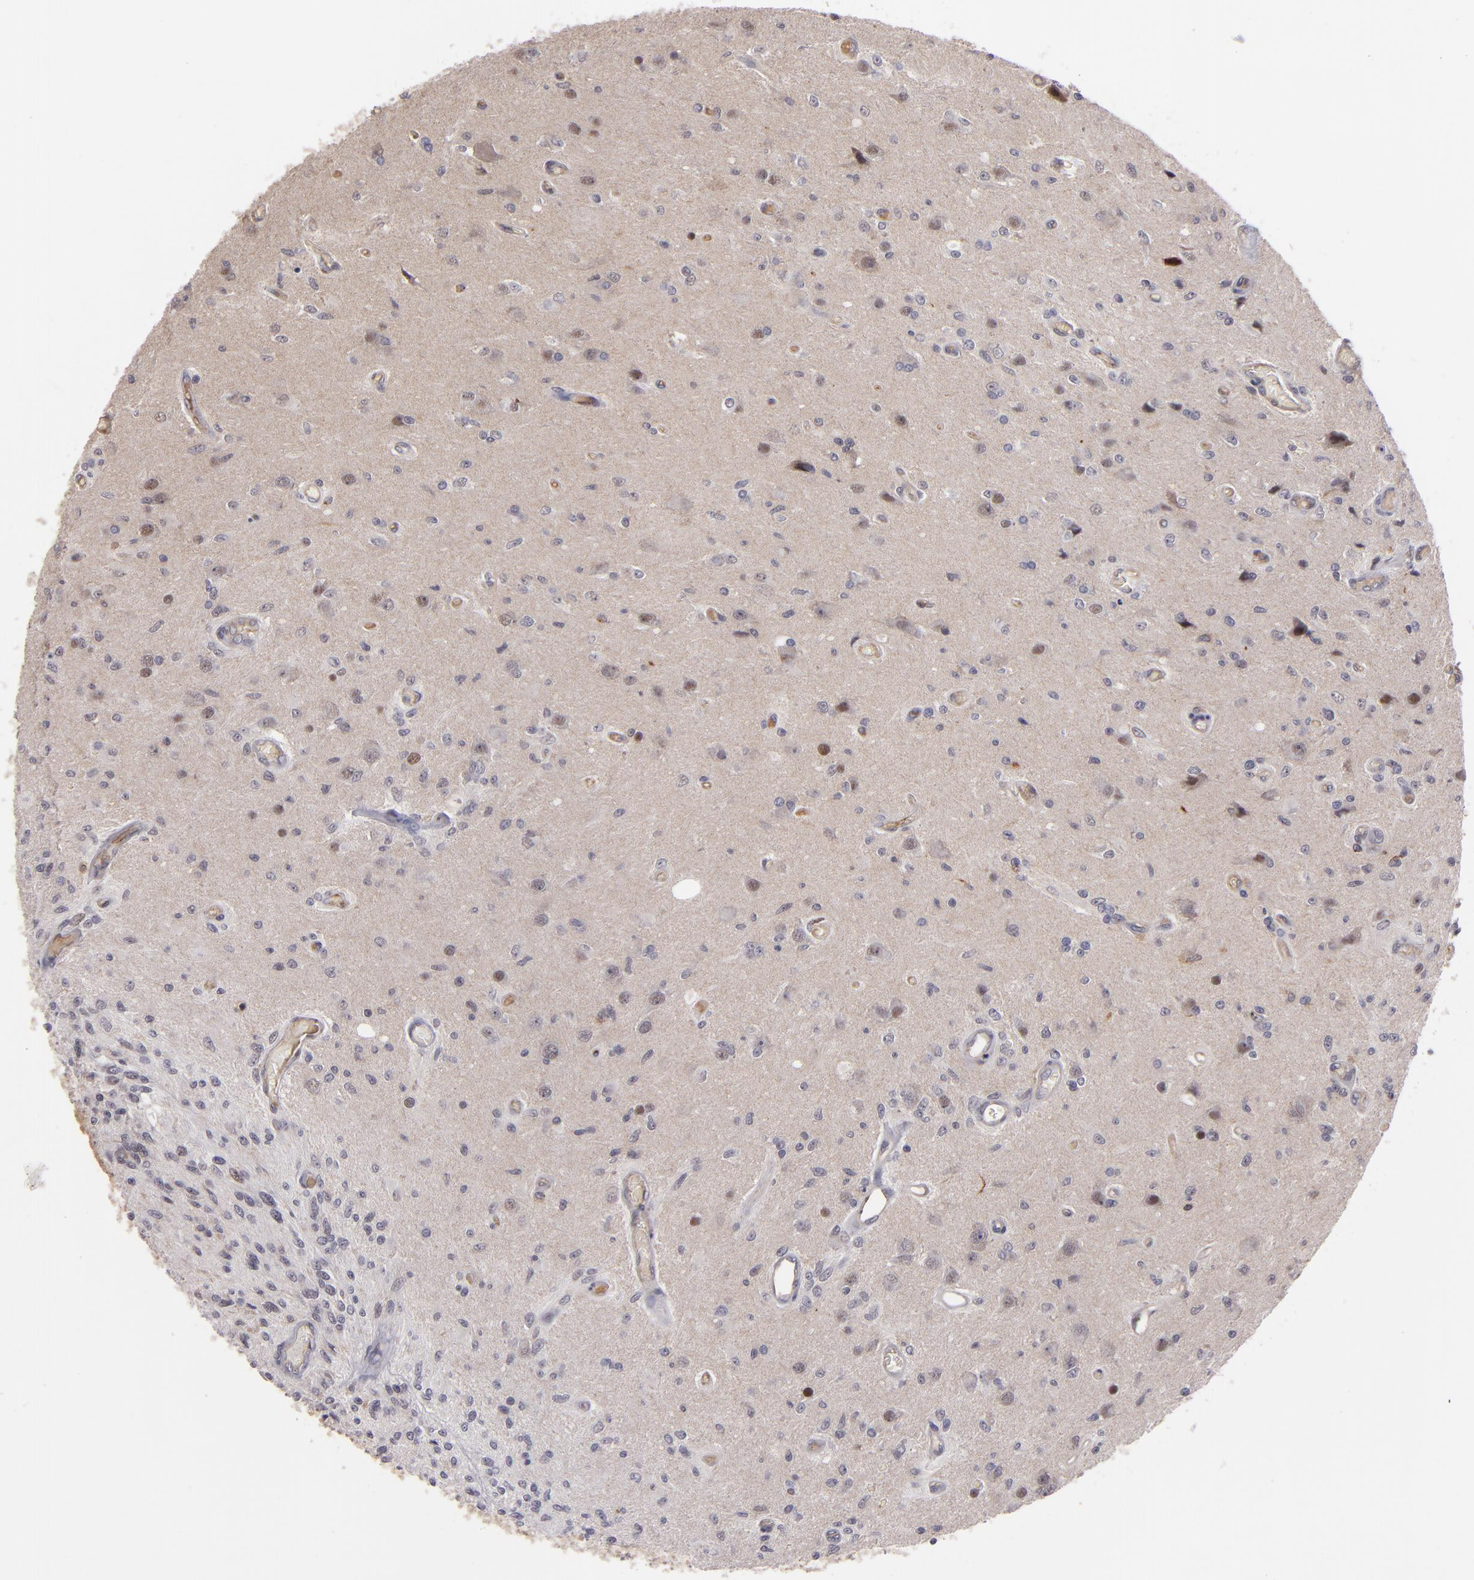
{"staining": {"intensity": "weak", "quantity": "<25%", "location": "nuclear"}, "tissue": "glioma", "cell_type": "Tumor cells", "image_type": "cancer", "snomed": [{"axis": "morphology", "description": "Normal tissue, NOS"}, {"axis": "morphology", "description": "Glioma, malignant, High grade"}, {"axis": "topography", "description": "Cerebral cortex"}], "caption": "Image shows no significant protein expression in tumor cells of malignant high-grade glioma.", "gene": "STX3", "patient": {"sex": "male", "age": 77}}